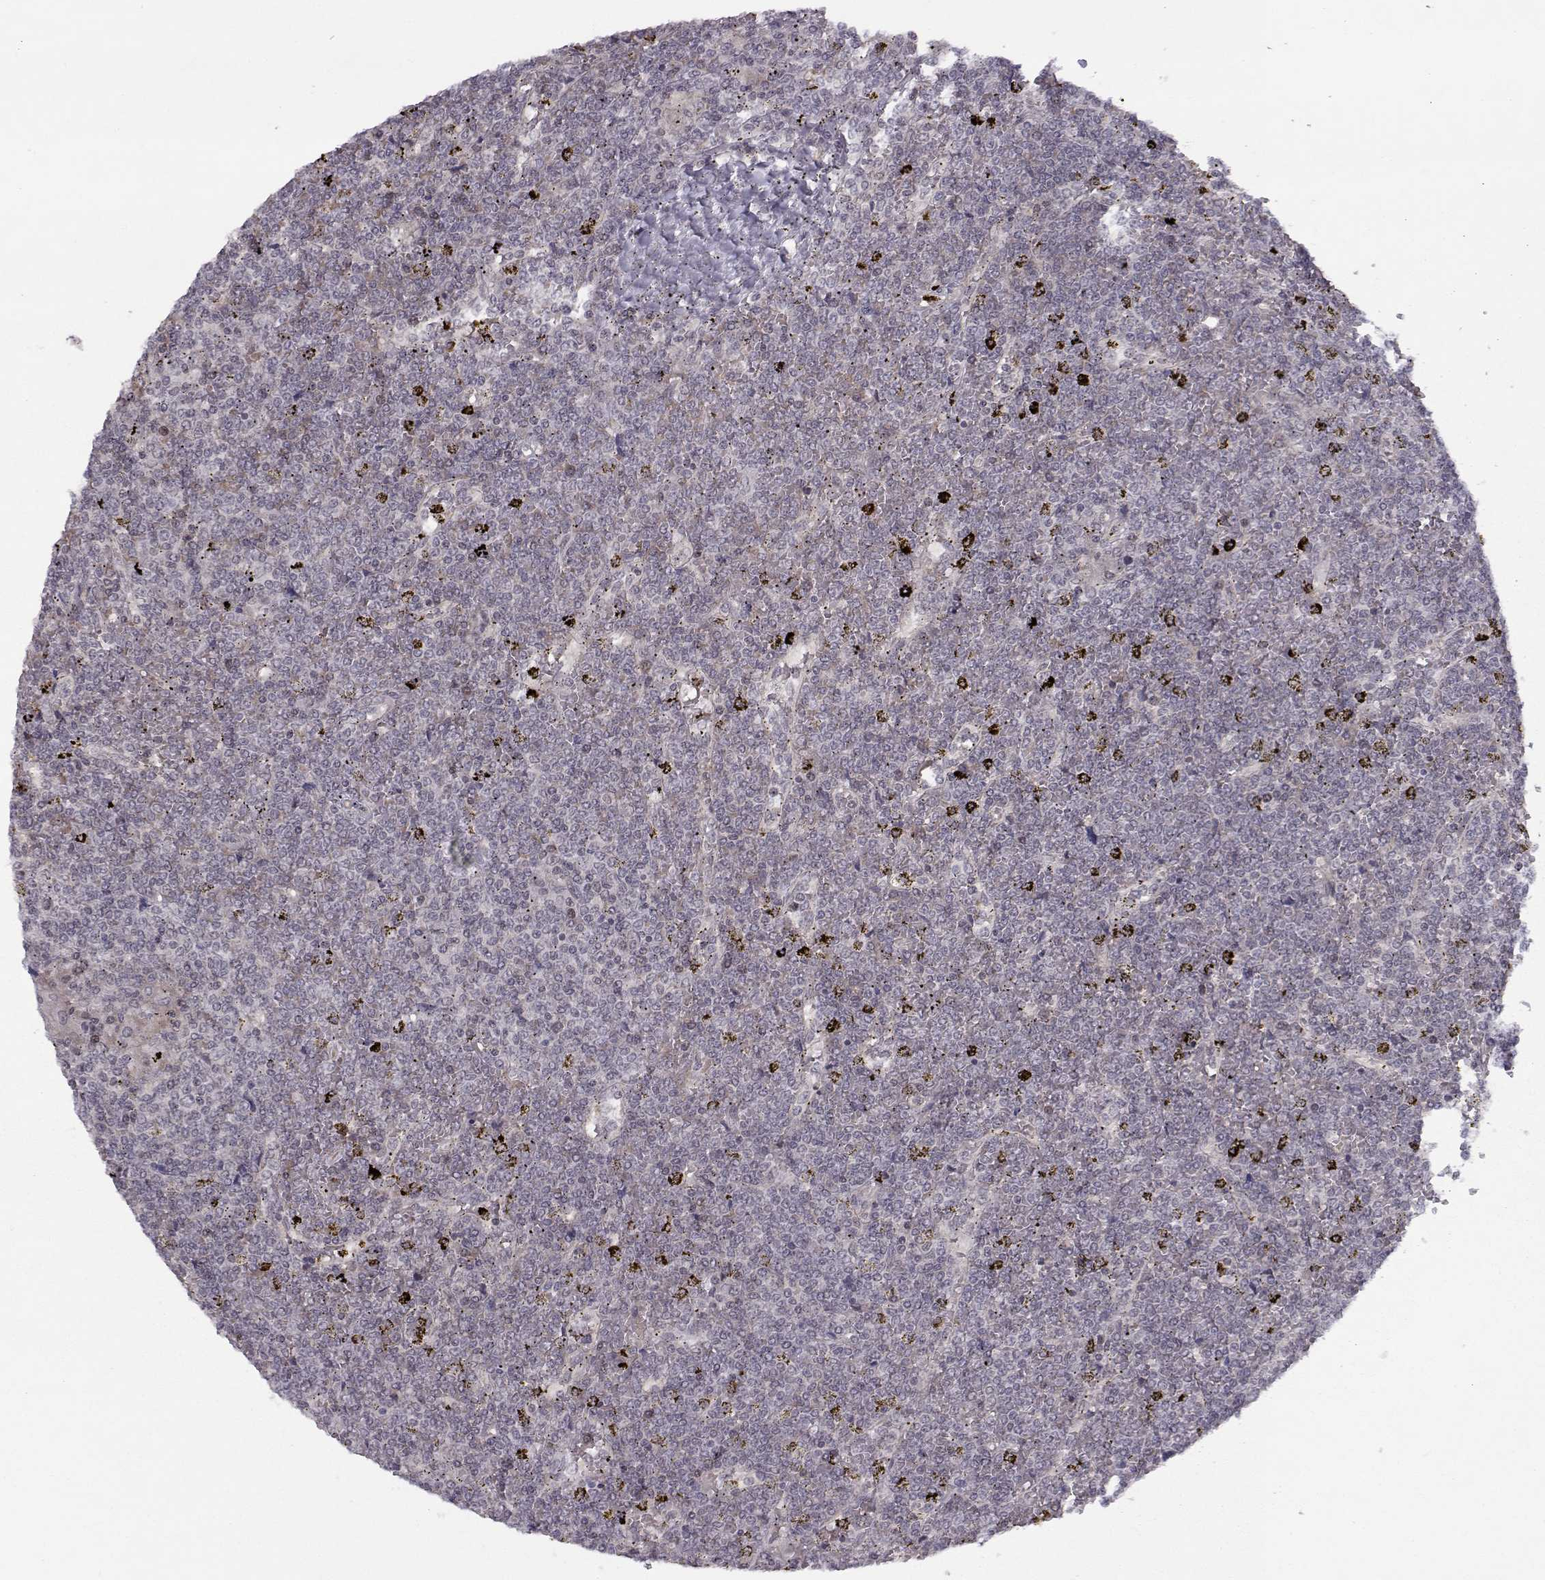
{"staining": {"intensity": "negative", "quantity": "none", "location": "none"}, "tissue": "lymphoma", "cell_type": "Tumor cells", "image_type": "cancer", "snomed": [{"axis": "morphology", "description": "Malignant lymphoma, non-Hodgkin's type, Low grade"}, {"axis": "topography", "description": "Spleen"}], "caption": "High power microscopy image of an immunohistochemistry (IHC) image of malignant lymphoma, non-Hodgkin's type (low-grade), revealing no significant expression in tumor cells.", "gene": "KIF13B", "patient": {"sex": "female", "age": 19}}